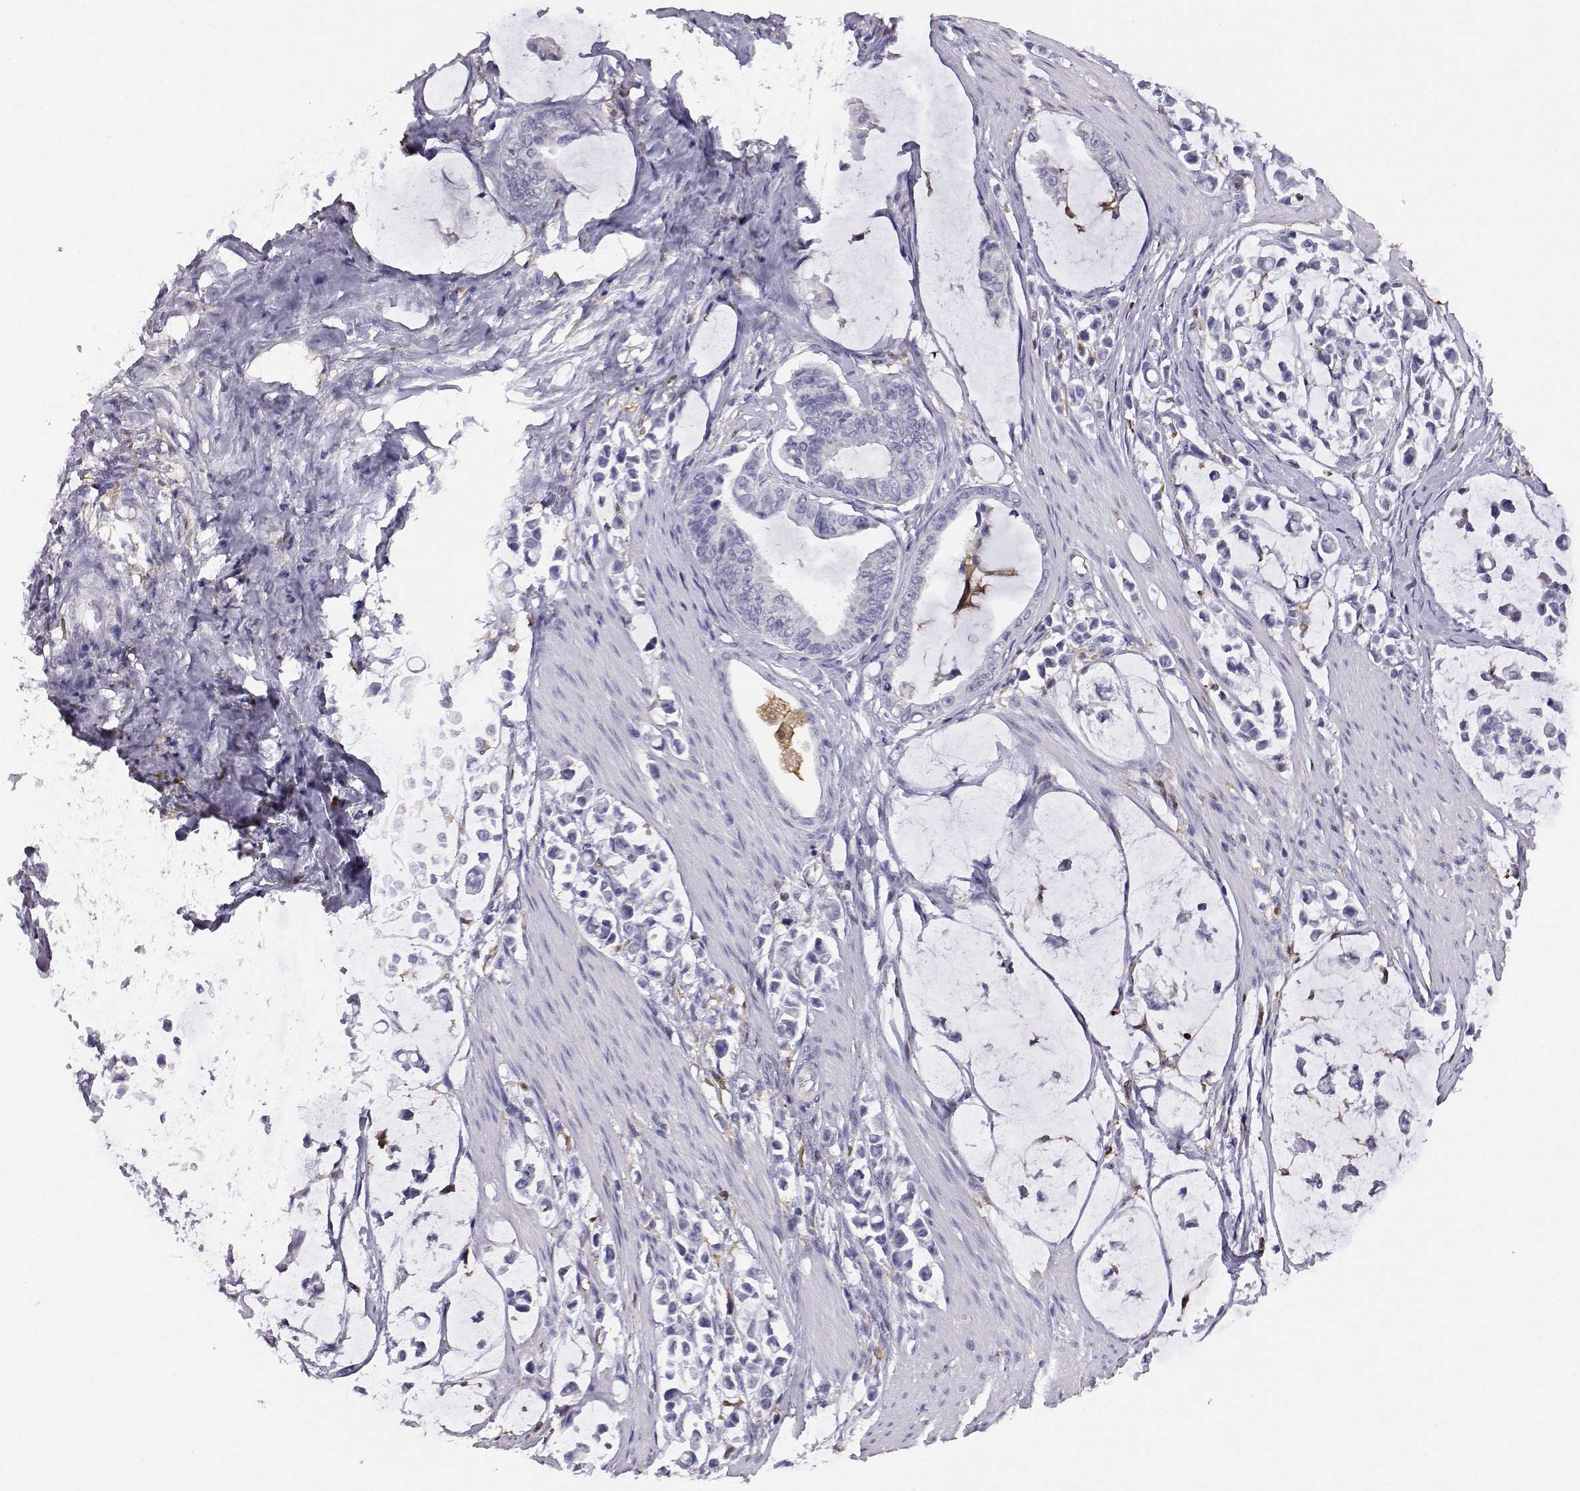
{"staining": {"intensity": "negative", "quantity": "none", "location": "none"}, "tissue": "stomach cancer", "cell_type": "Tumor cells", "image_type": "cancer", "snomed": [{"axis": "morphology", "description": "Adenocarcinoma, NOS"}, {"axis": "topography", "description": "Stomach"}], "caption": "The photomicrograph displays no significant staining in tumor cells of stomach cancer.", "gene": "AKR1B1", "patient": {"sex": "male", "age": 82}}